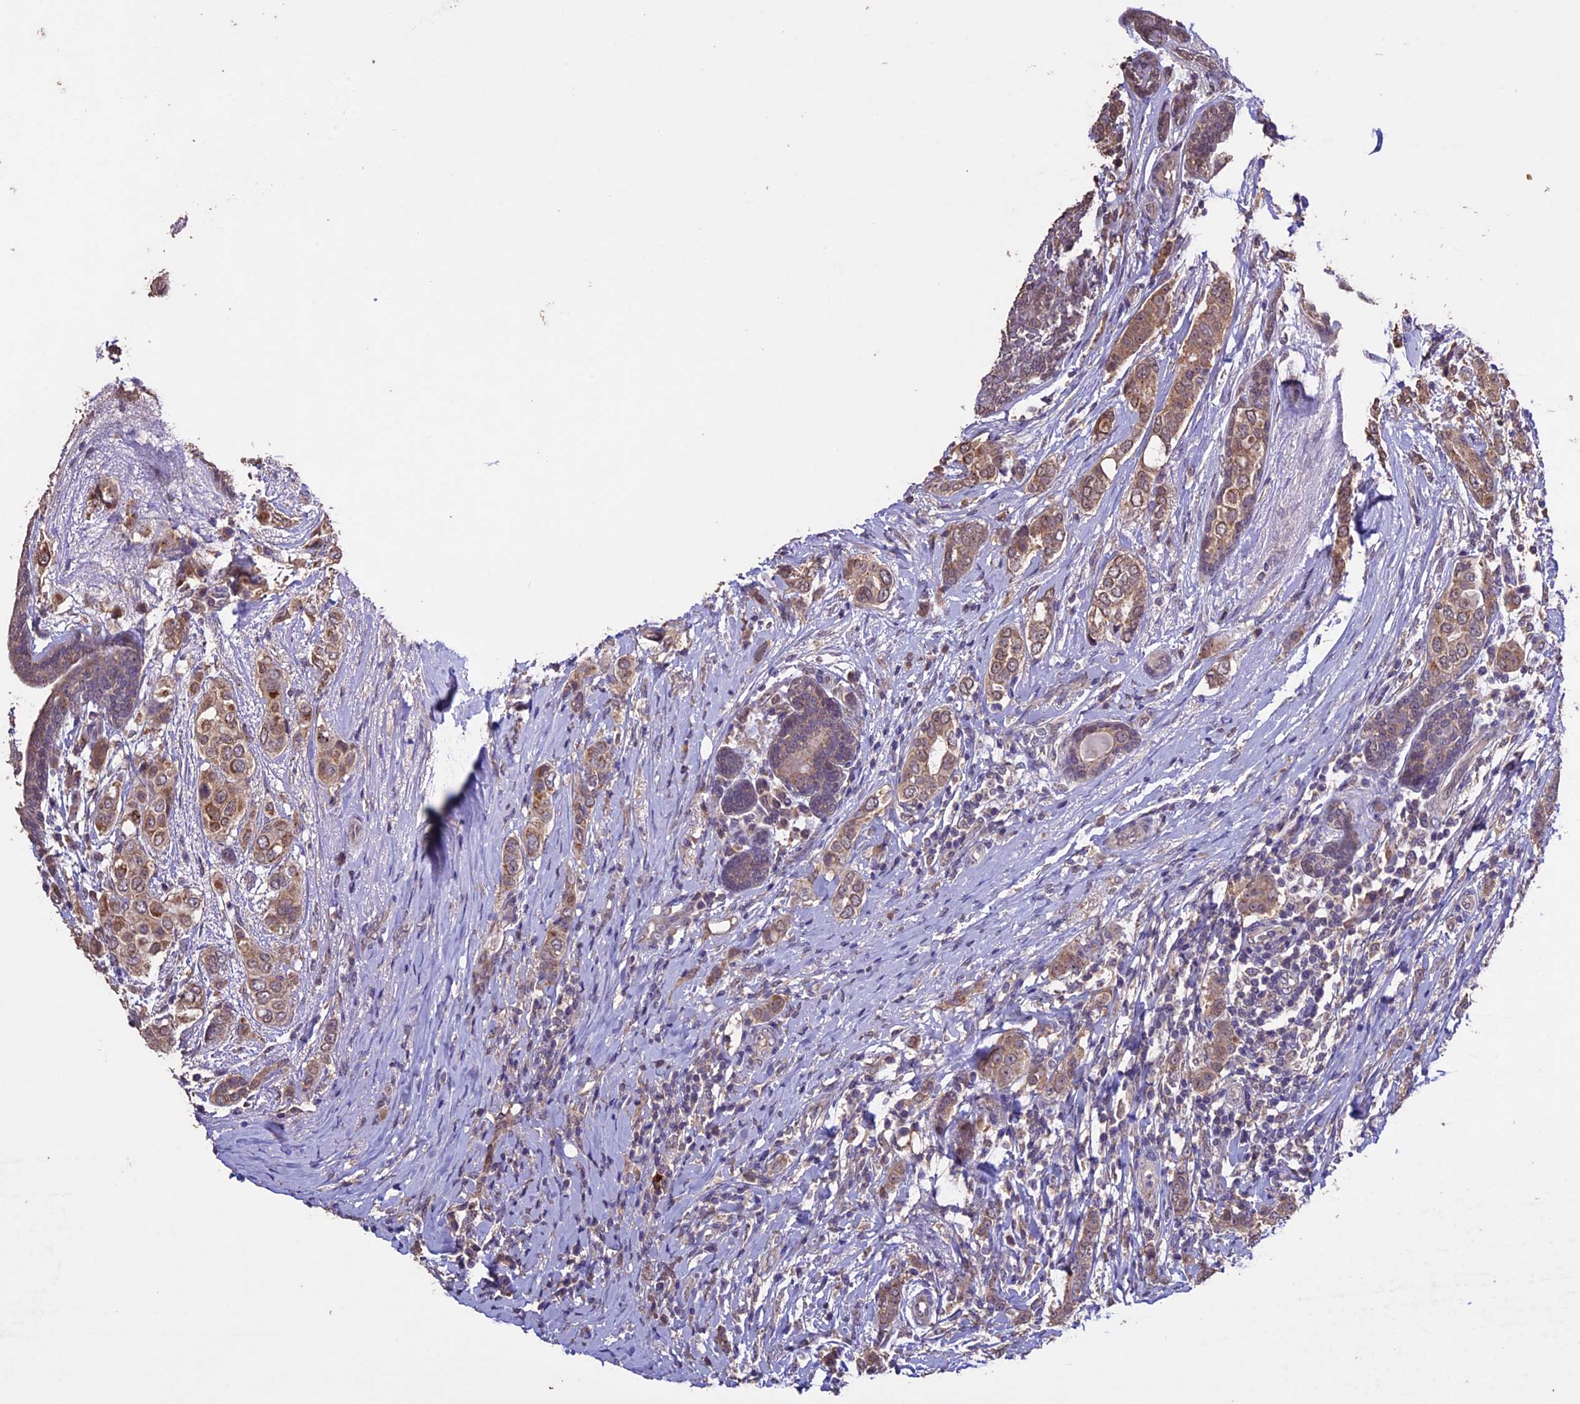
{"staining": {"intensity": "moderate", "quantity": ">75%", "location": "cytoplasmic/membranous,nuclear"}, "tissue": "breast cancer", "cell_type": "Tumor cells", "image_type": "cancer", "snomed": [{"axis": "morphology", "description": "Lobular carcinoma"}, {"axis": "topography", "description": "Breast"}], "caption": "This photomicrograph demonstrates IHC staining of breast lobular carcinoma, with medium moderate cytoplasmic/membranous and nuclear positivity in about >75% of tumor cells.", "gene": "DIS3L", "patient": {"sex": "female", "age": 51}}